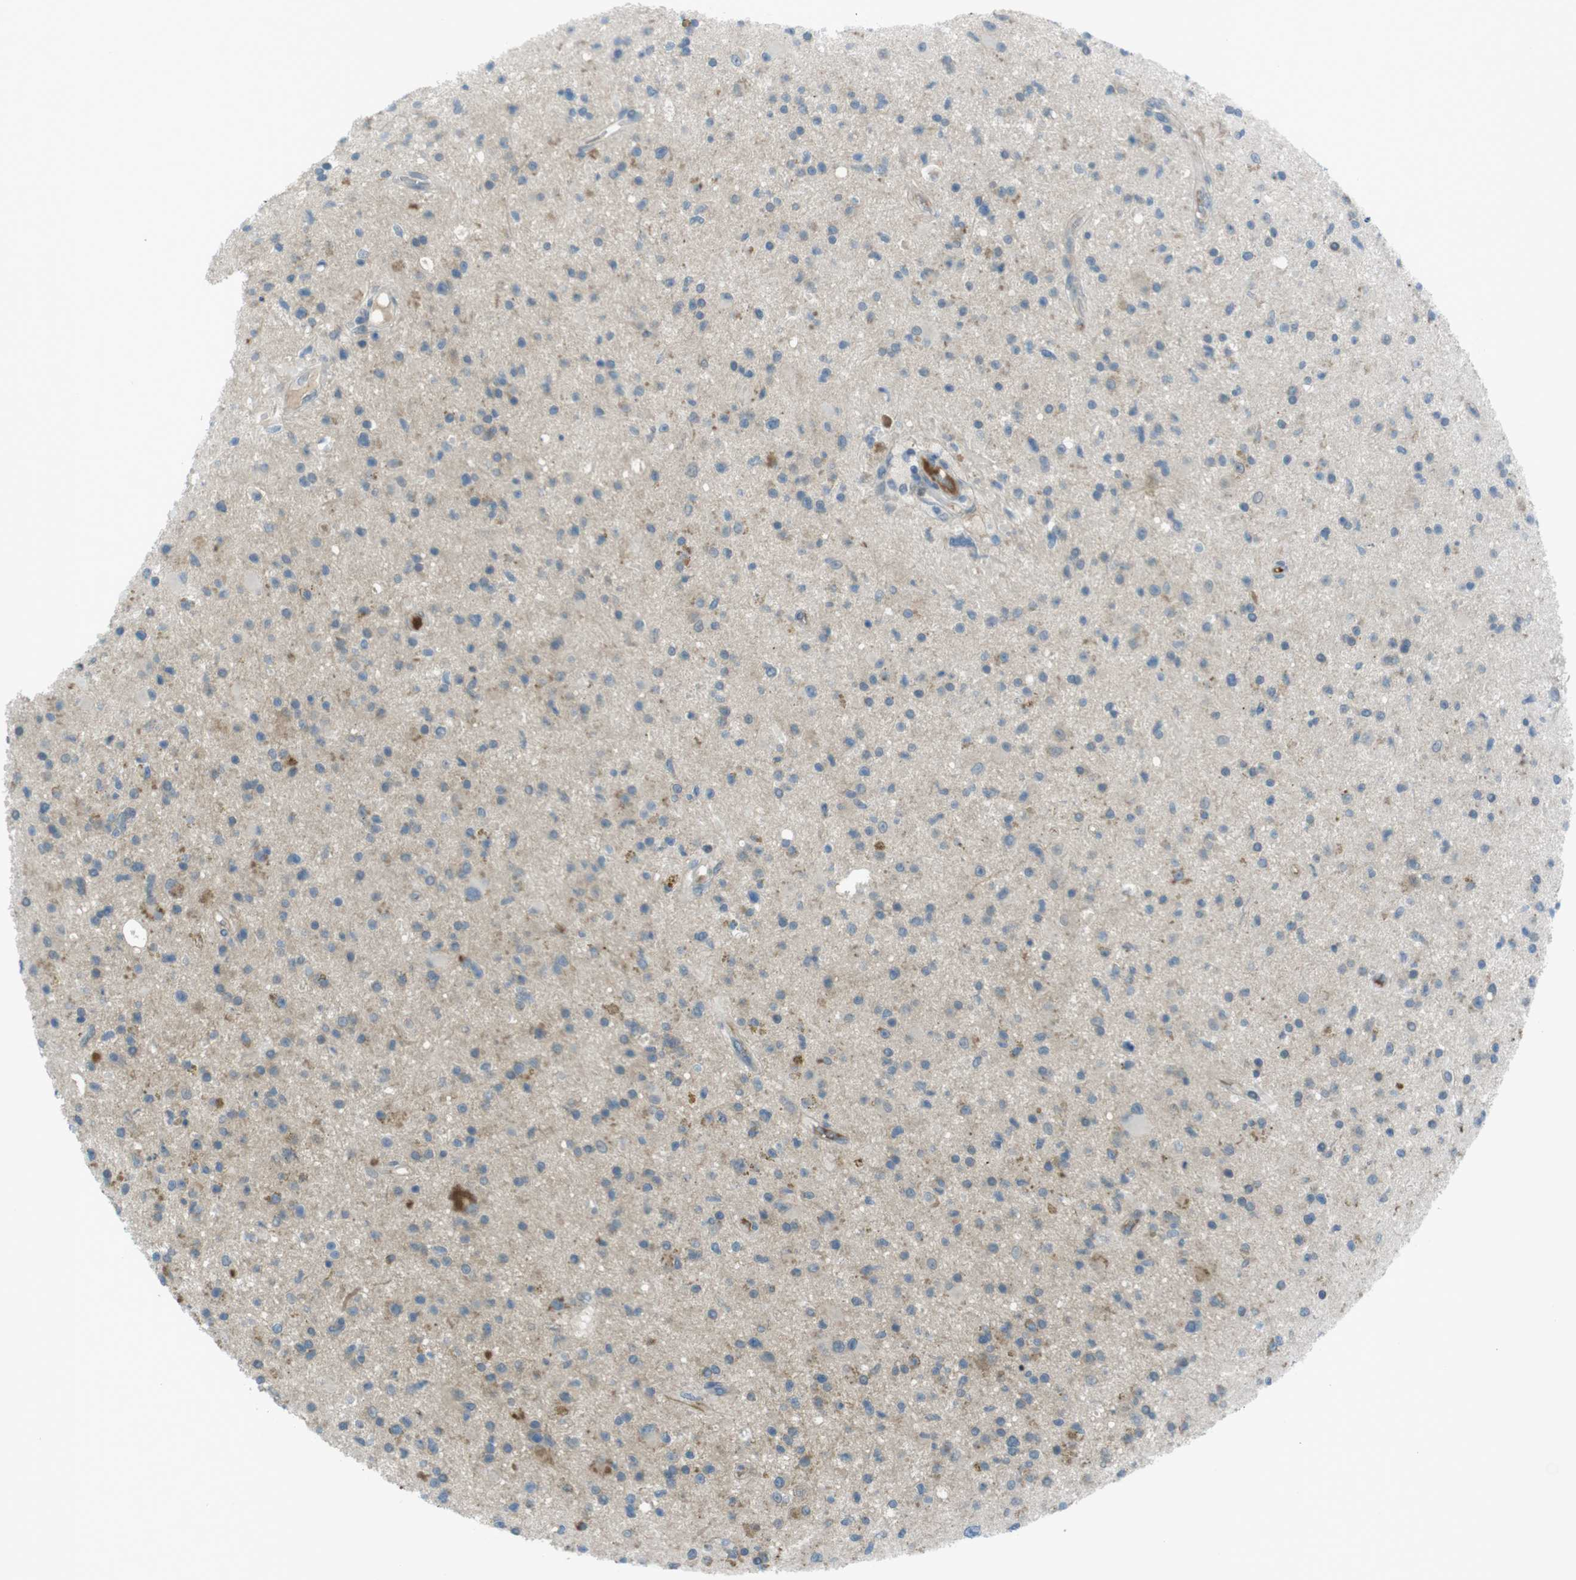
{"staining": {"intensity": "negative", "quantity": "none", "location": "none"}, "tissue": "glioma", "cell_type": "Tumor cells", "image_type": "cancer", "snomed": [{"axis": "morphology", "description": "Glioma, malignant, High grade"}, {"axis": "topography", "description": "Brain"}], "caption": "Immunohistochemistry of glioma shows no staining in tumor cells.", "gene": "ZDHHC20", "patient": {"sex": "male", "age": 33}}